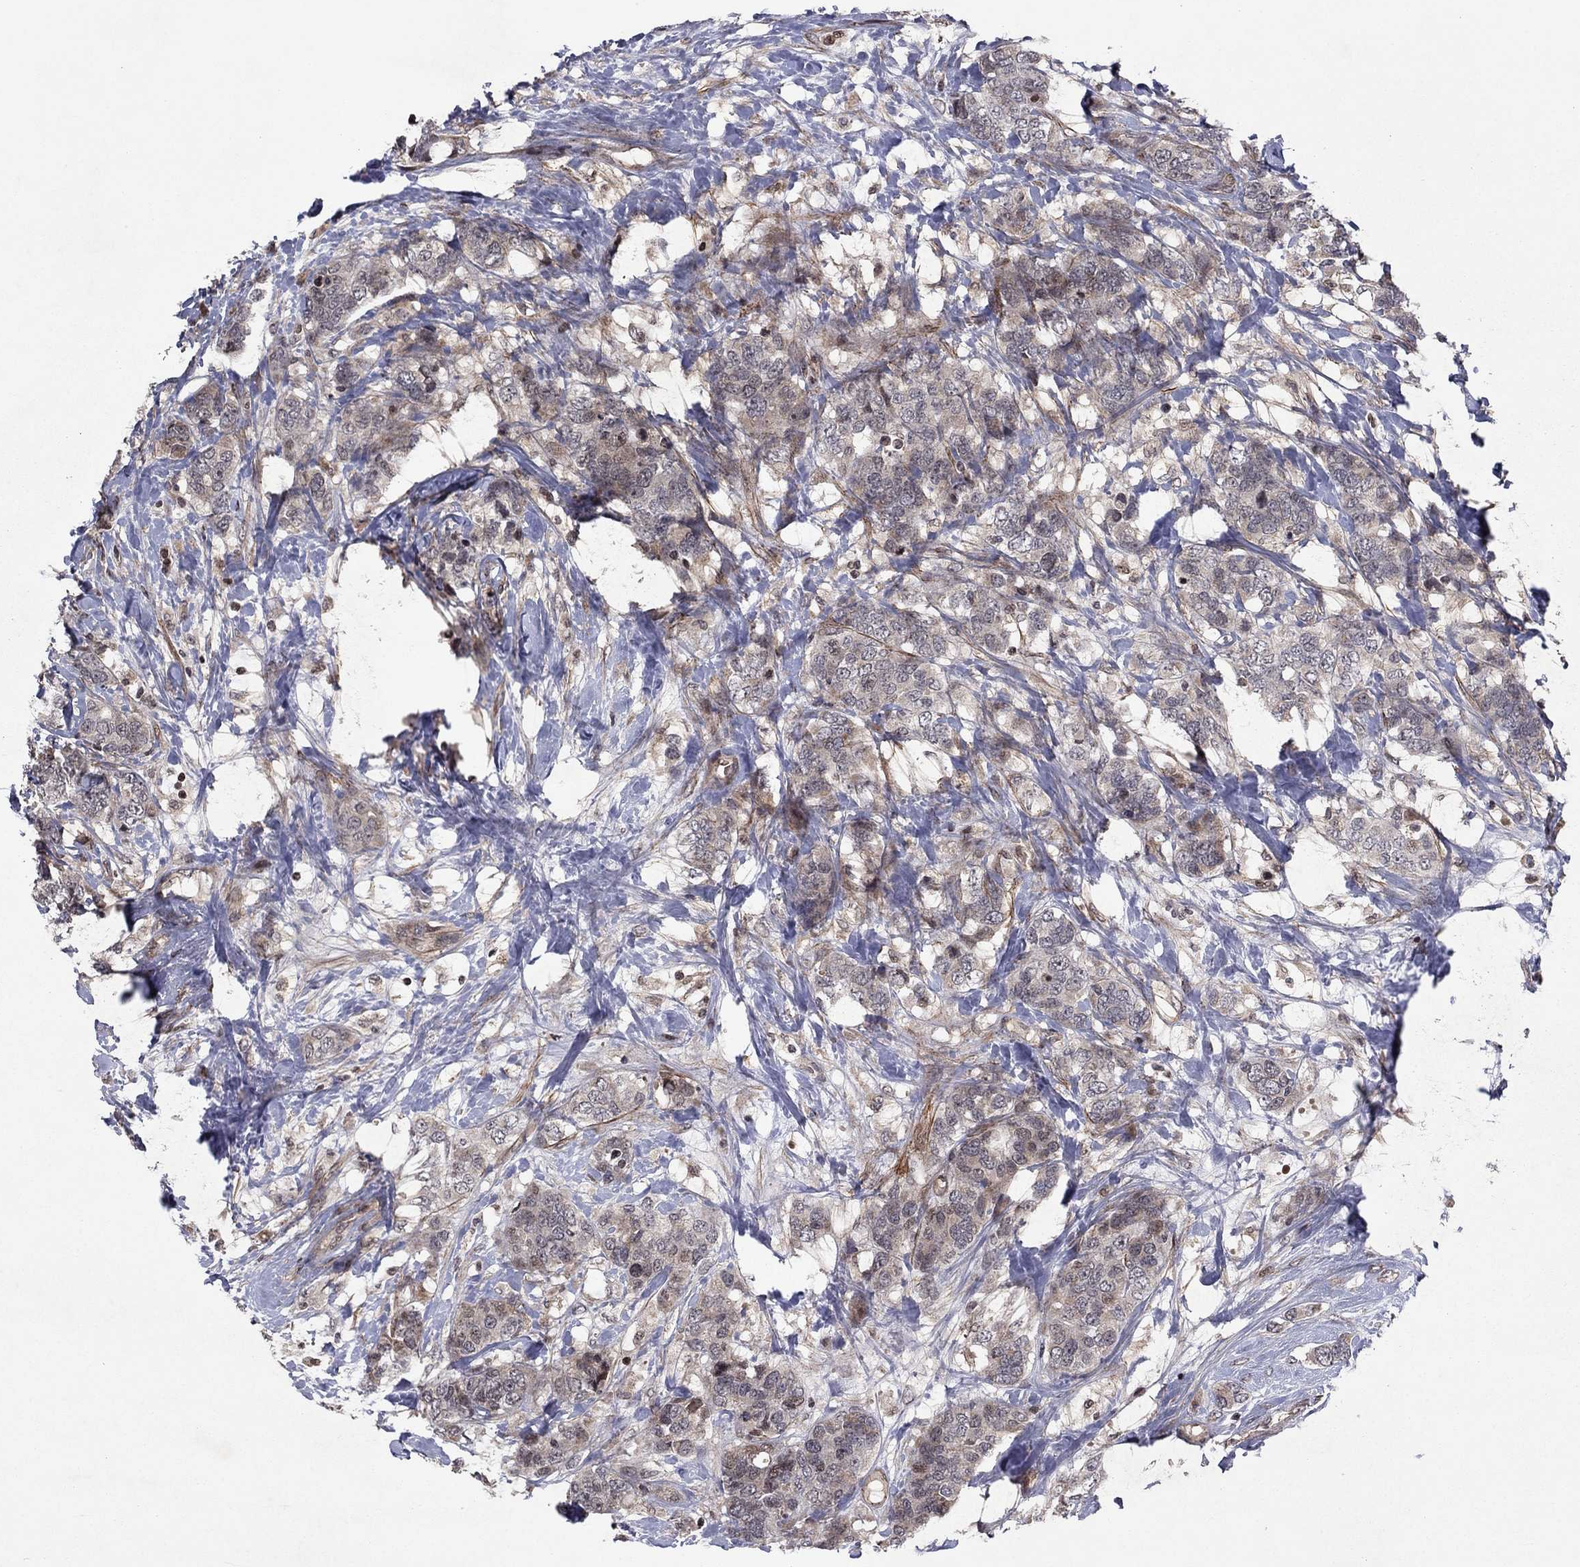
{"staining": {"intensity": "weak", "quantity": "25%-75%", "location": "cytoplasmic/membranous"}, "tissue": "breast cancer", "cell_type": "Tumor cells", "image_type": "cancer", "snomed": [{"axis": "morphology", "description": "Lobular carcinoma"}, {"axis": "topography", "description": "Breast"}], "caption": "Human breast lobular carcinoma stained for a protein (brown) reveals weak cytoplasmic/membranous positive positivity in about 25%-75% of tumor cells.", "gene": "SORBS1", "patient": {"sex": "female", "age": 59}}